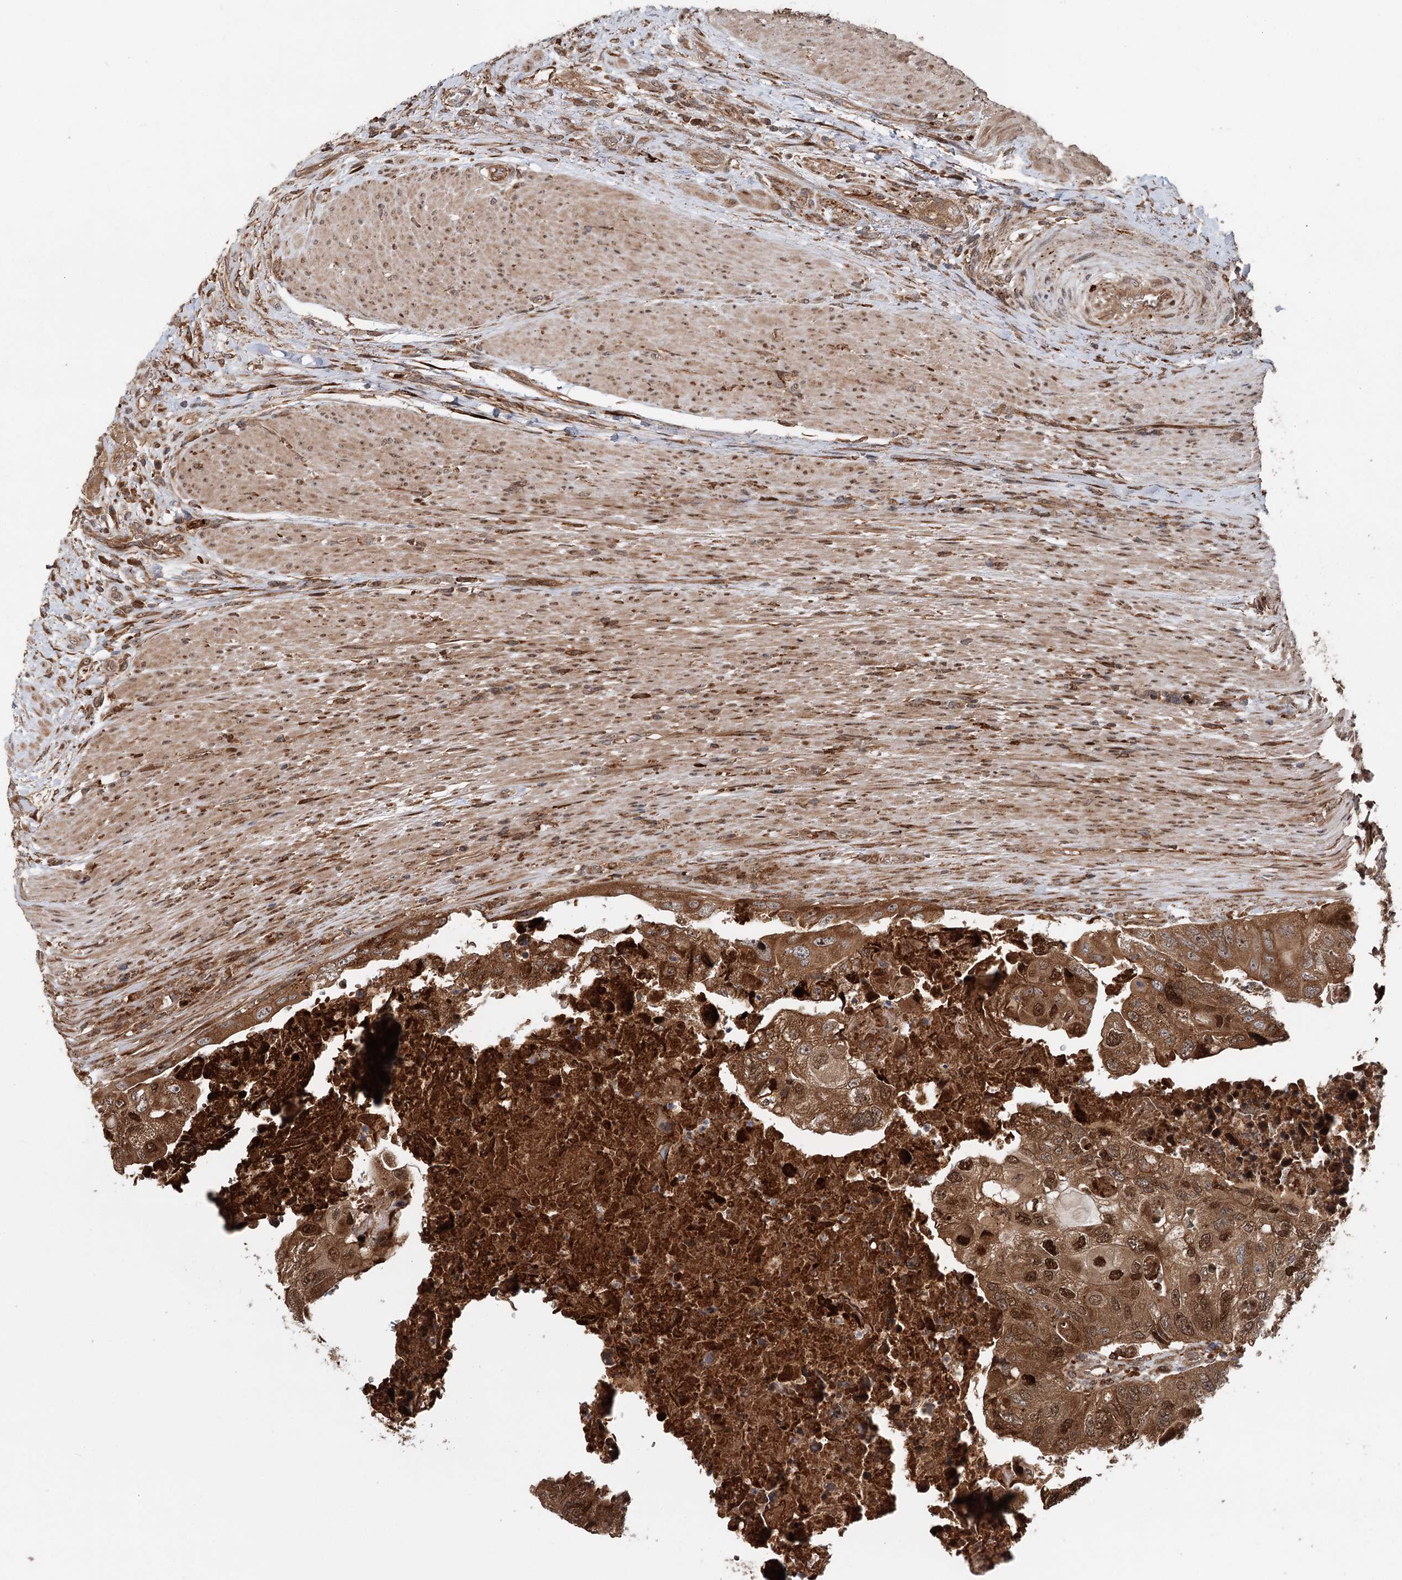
{"staining": {"intensity": "strong", "quantity": ">75%", "location": "cytoplasmic/membranous,nuclear"}, "tissue": "colorectal cancer", "cell_type": "Tumor cells", "image_type": "cancer", "snomed": [{"axis": "morphology", "description": "Adenocarcinoma, NOS"}, {"axis": "topography", "description": "Rectum"}], "caption": "An IHC micrograph of neoplastic tissue is shown. Protein staining in brown labels strong cytoplasmic/membranous and nuclear positivity in adenocarcinoma (colorectal) within tumor cells.", "gene": "RNF111", "patient": {"sex": "male", "age": 63}}